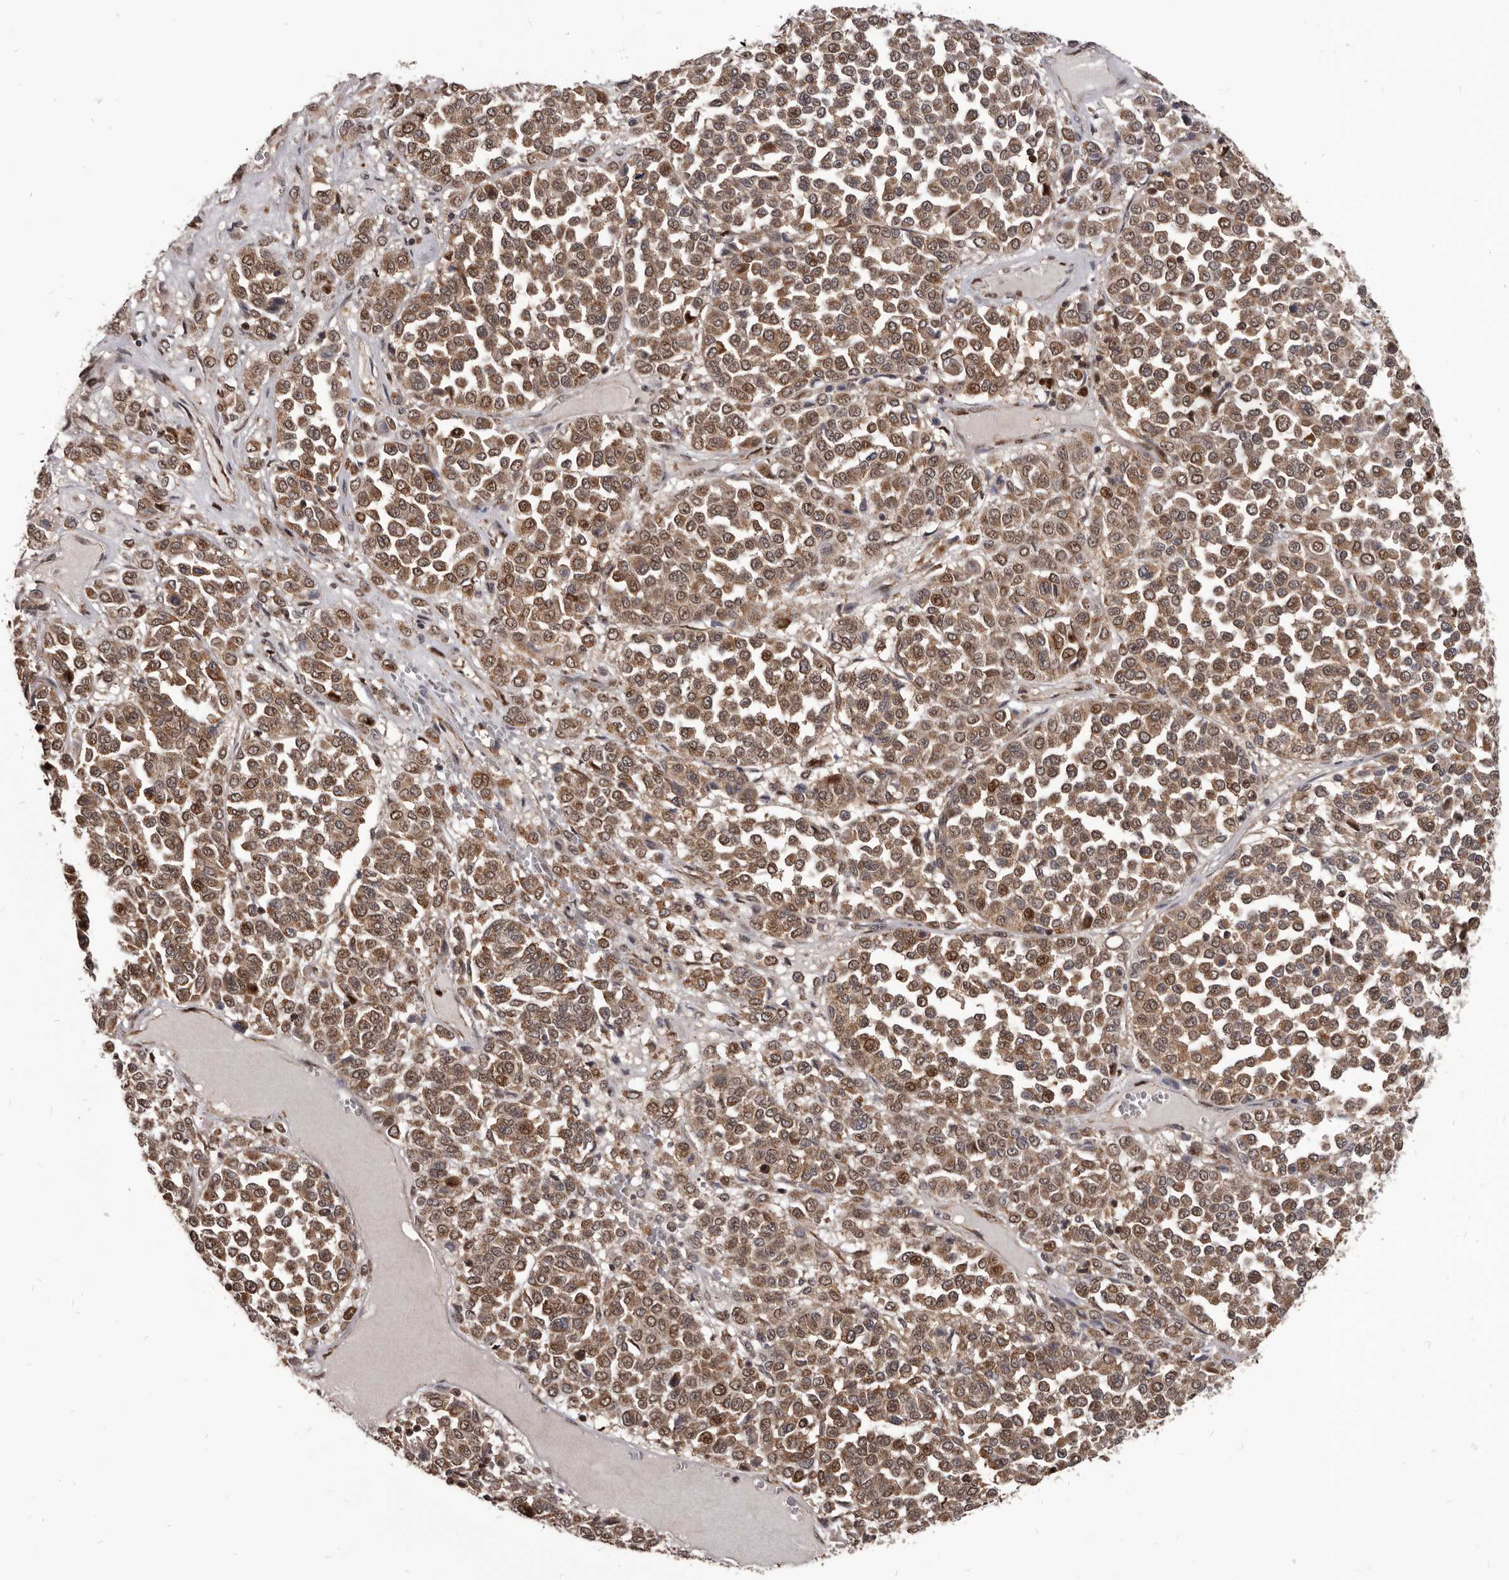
{"staining": {"intensity": "moderate", "quantity": ">75%", "location": "cytoplasmic/membranous"}, "tissue": "melanoma", "cell_type": "Tumor cells", "image_type": "cancer", "snomed": [{"axis": "morphology", "description": "Malignant melanoma, Metastatic site"}, {"axis": "topography", "description": "Pancreas"}], "caption": "DAB (3,3'-diaminobenzidine) immunohistochemical staining of human malignant melanoma (metastatic site) demonstrates moderate cytoplasmic/membranous protein positivity in about >75% of tumor cells.", "gene": "MAP3K14", "patient": {"sex": "female", "age": 30}}